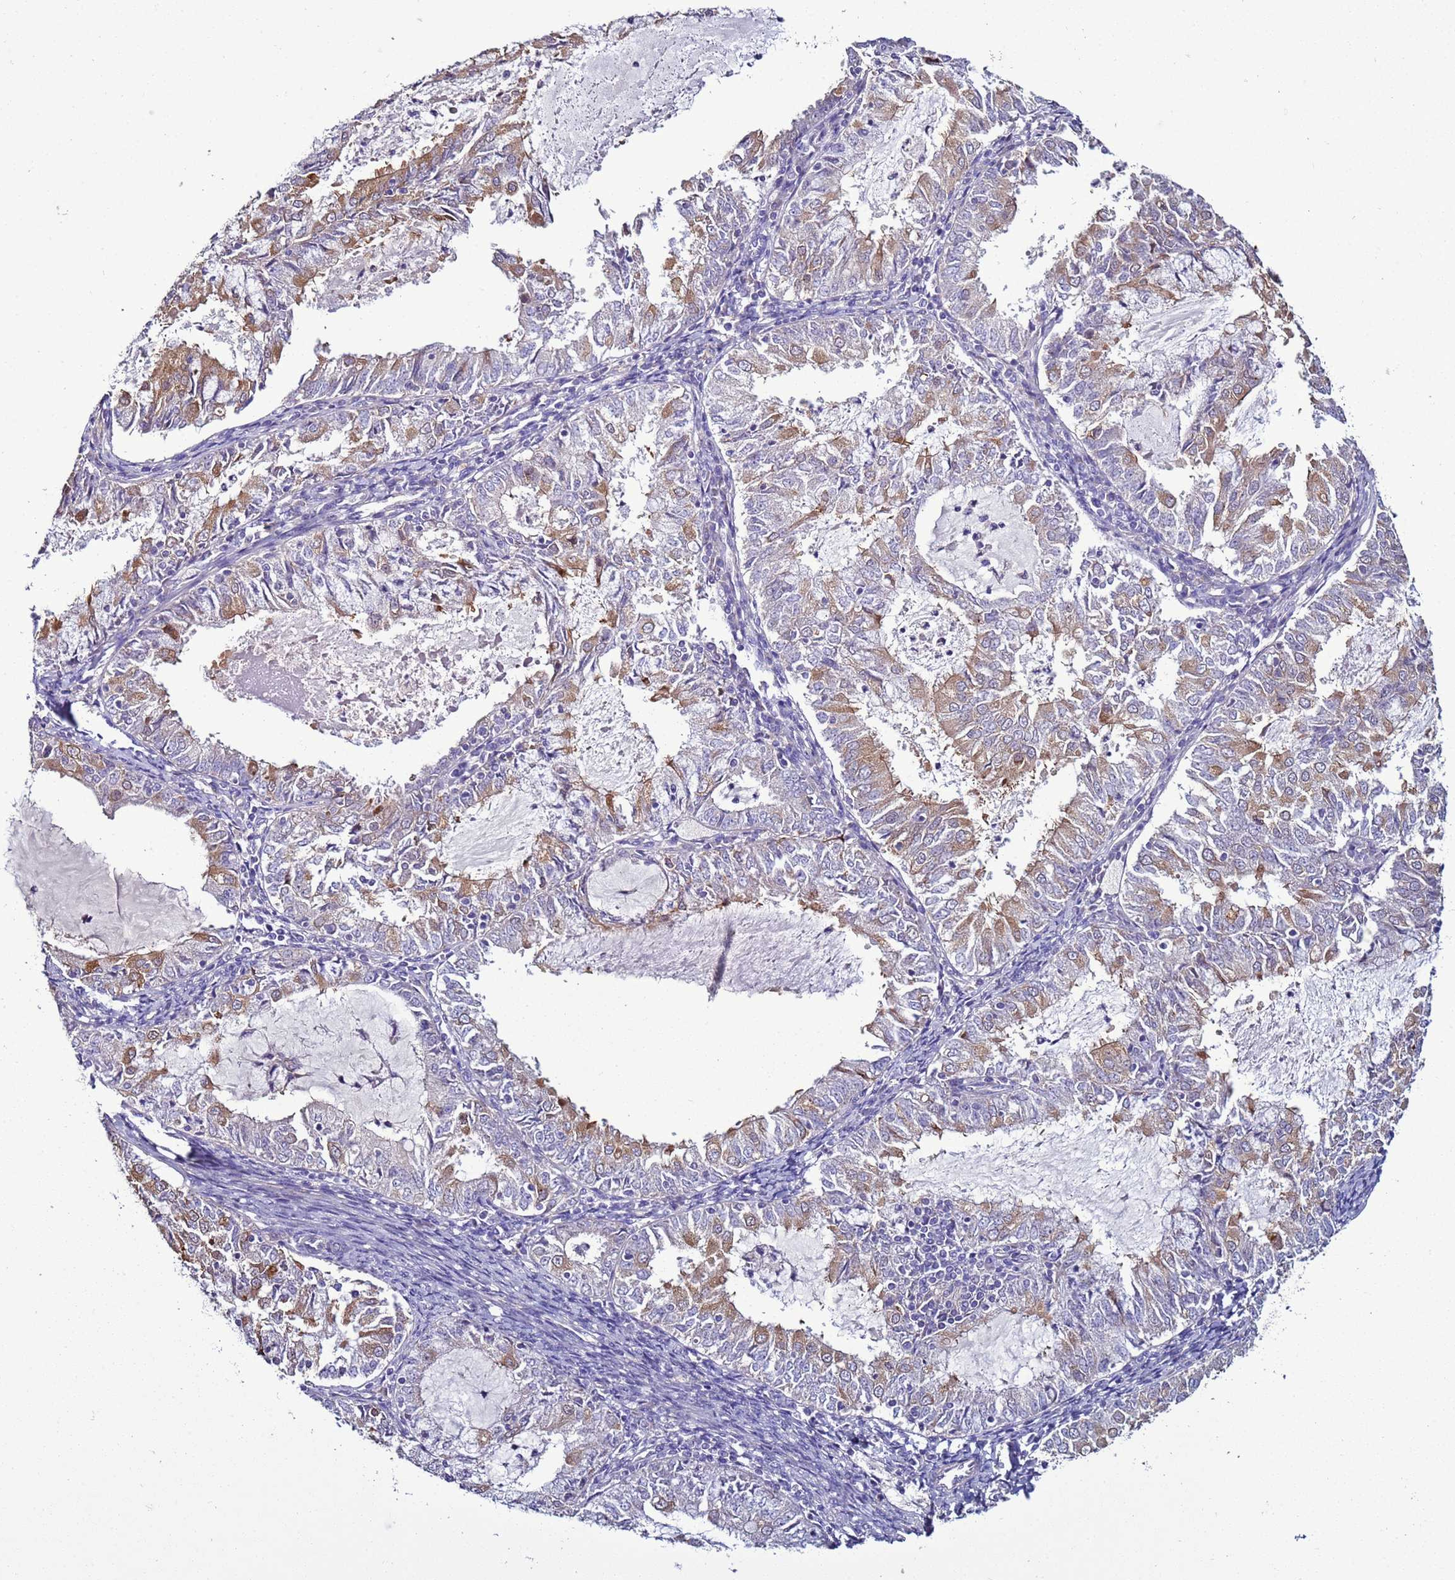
{"staining": {"intensity": "moderate", "quantity": "<25%", "location": "cytoplasmic/membranous"}, "tissue": "endometrial cancer", "cell_type": "Tumor cells", "image_type": "cancer", "snomed": [{"axis": "morphology", "description": "Adenocarcinoma, NOS"}, {"axis": "topography", "description": "Endometrium"}], "caption": "Endometrial adenocarcinoma stained with a protein marker reveals moderate staining in tumor cells.", "gene": "RABL2B", "patient": {"sex": "female", "age": 57}}